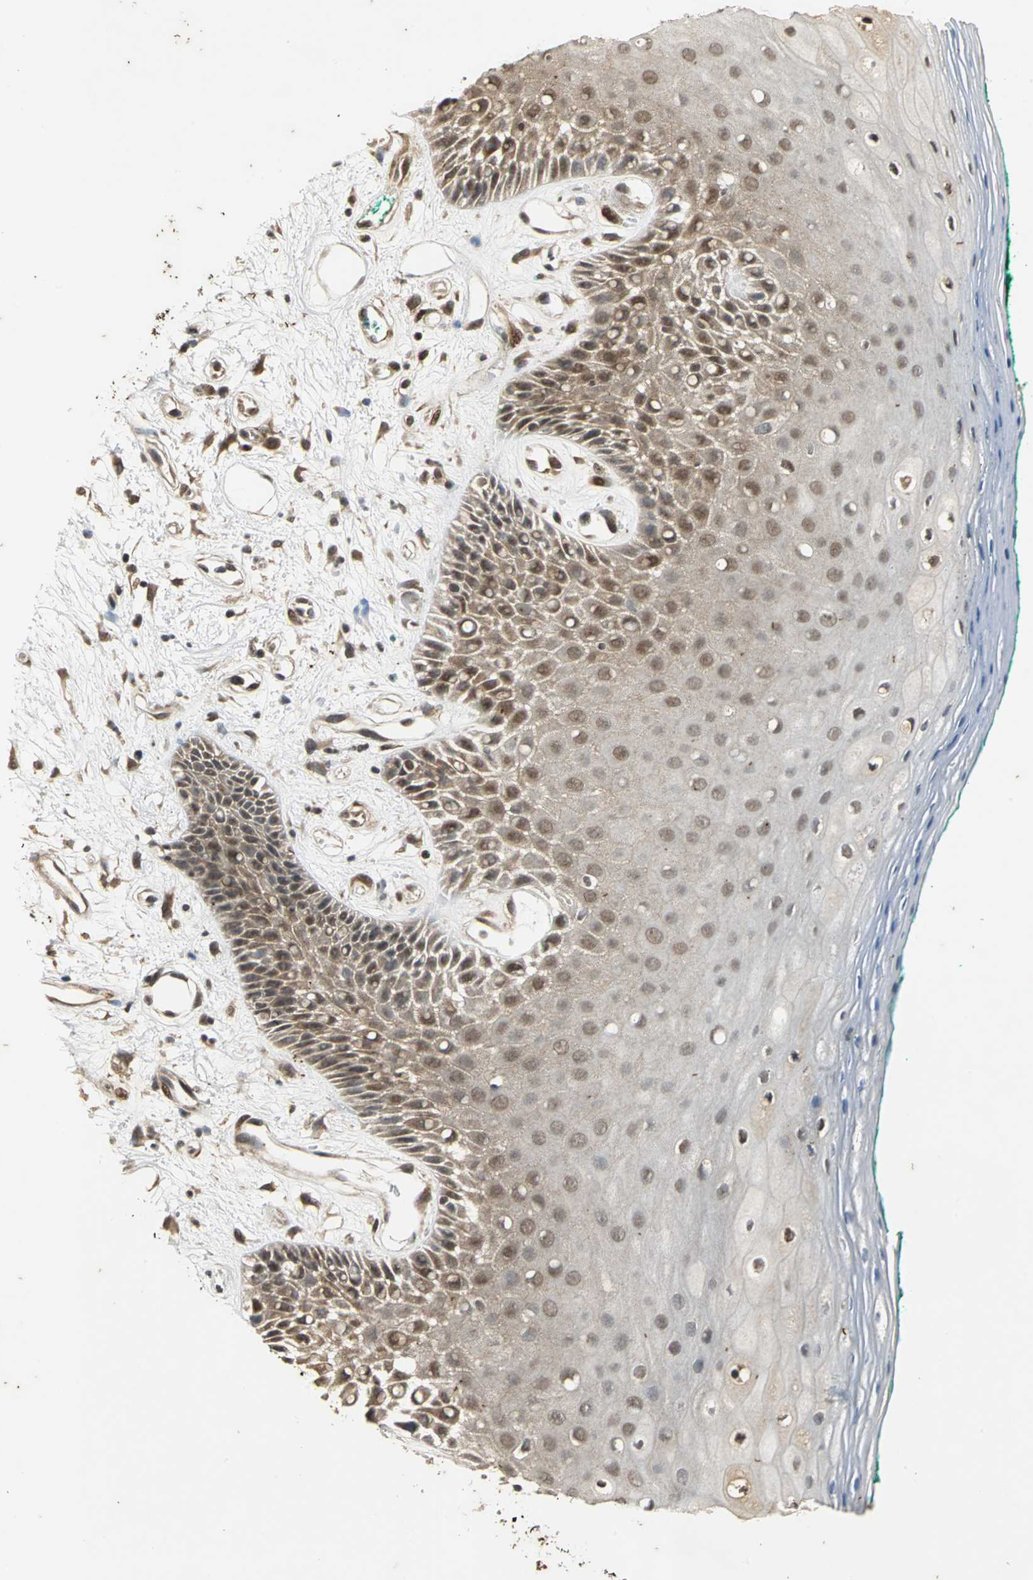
{"staining": {"intensity": "moderate", "quantity": "25%-75%", "location": "cytoplasmic/membranous"}, "tissue": "oral mucosa", "cell_type": "Squamous epithelial cells", "image_type": "normal", "snomed": [{"axis": "morphology", "description": "Normal tissue, NOS"}, {"axis": "morphology", "description": "Squamous cell carcinoma, NOS"}, {"axis": "topography", "description": "Skeletal muscle"}, {"axis": "topography", "description": "Oral tissue"}, {"axis": "topography", "description": "Head-Neck"}], "caption": "A high-resolution histopathology image shows immunohistochemistry (IHC) staining of normal oral mucosa, which demonstrates moderate cytoplasmic/membranous positivity in approximately 25%-75% of squamous epithelial cells.", "gene": "NOTCH3", "patient": {"sex": "female", "age": 84}}